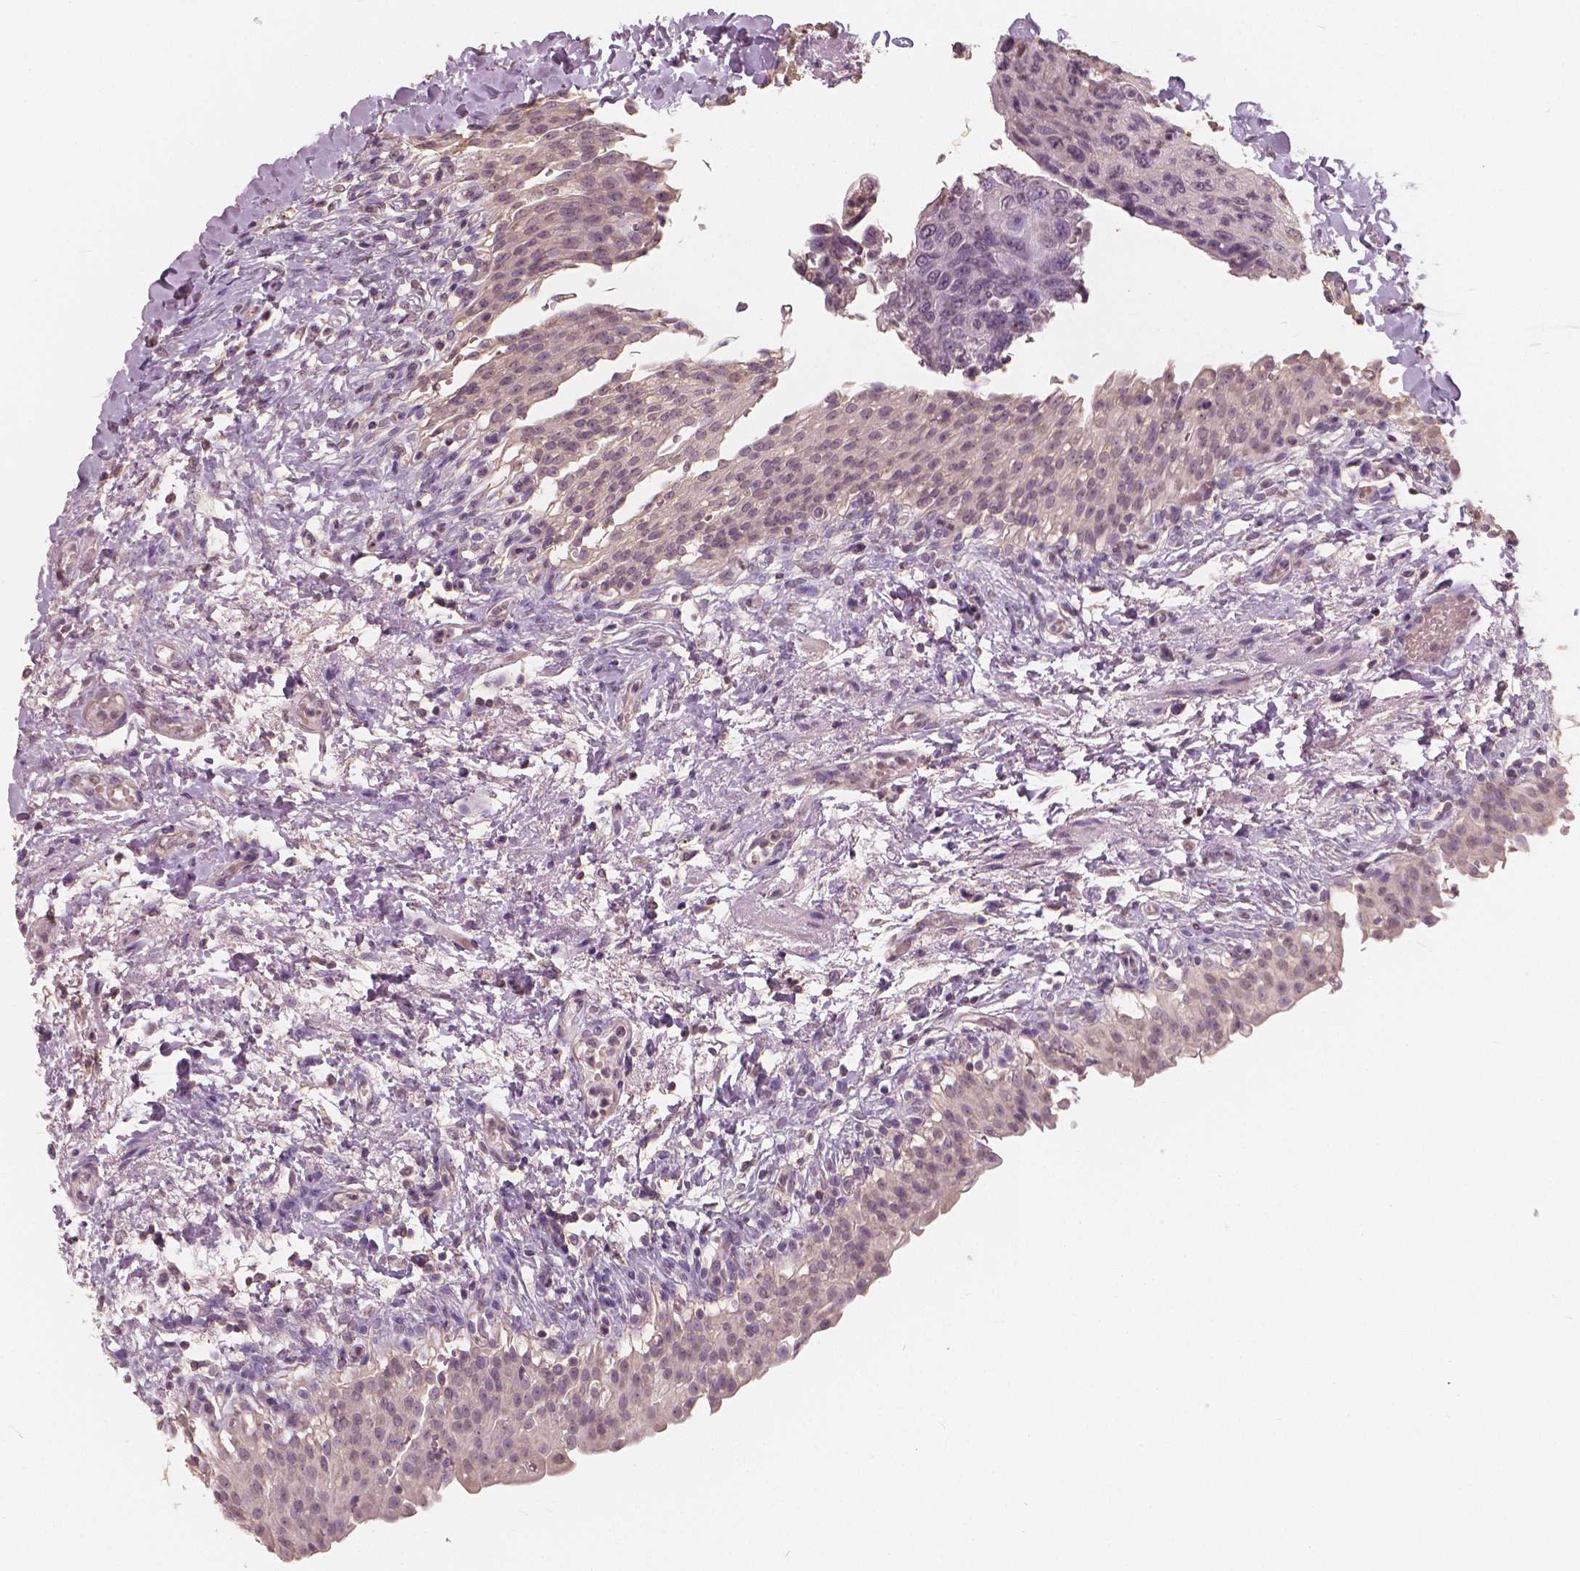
{"staining": {"intensity": "weak", "quantity": "25%-75%", "location": "nuclear"}, "tissue": "urinary bladder", "cell_type": "Urothelial cells", "image_type": "normal", "snomed": [{"axis": "morphology", "description": "Normal tissue, NOS"}, {"axis": "topography", "description": "Urinary bladder"}, {"axis": "topography", "description": "Peripheral nerve tissue"}], "caption": "Weak nuclear protein positivity is identified in approximately 25%-75% of urothelial cells in urinary bladder.", "gene": "SAT2", "patient": {"sex": "female", "age": 60}}